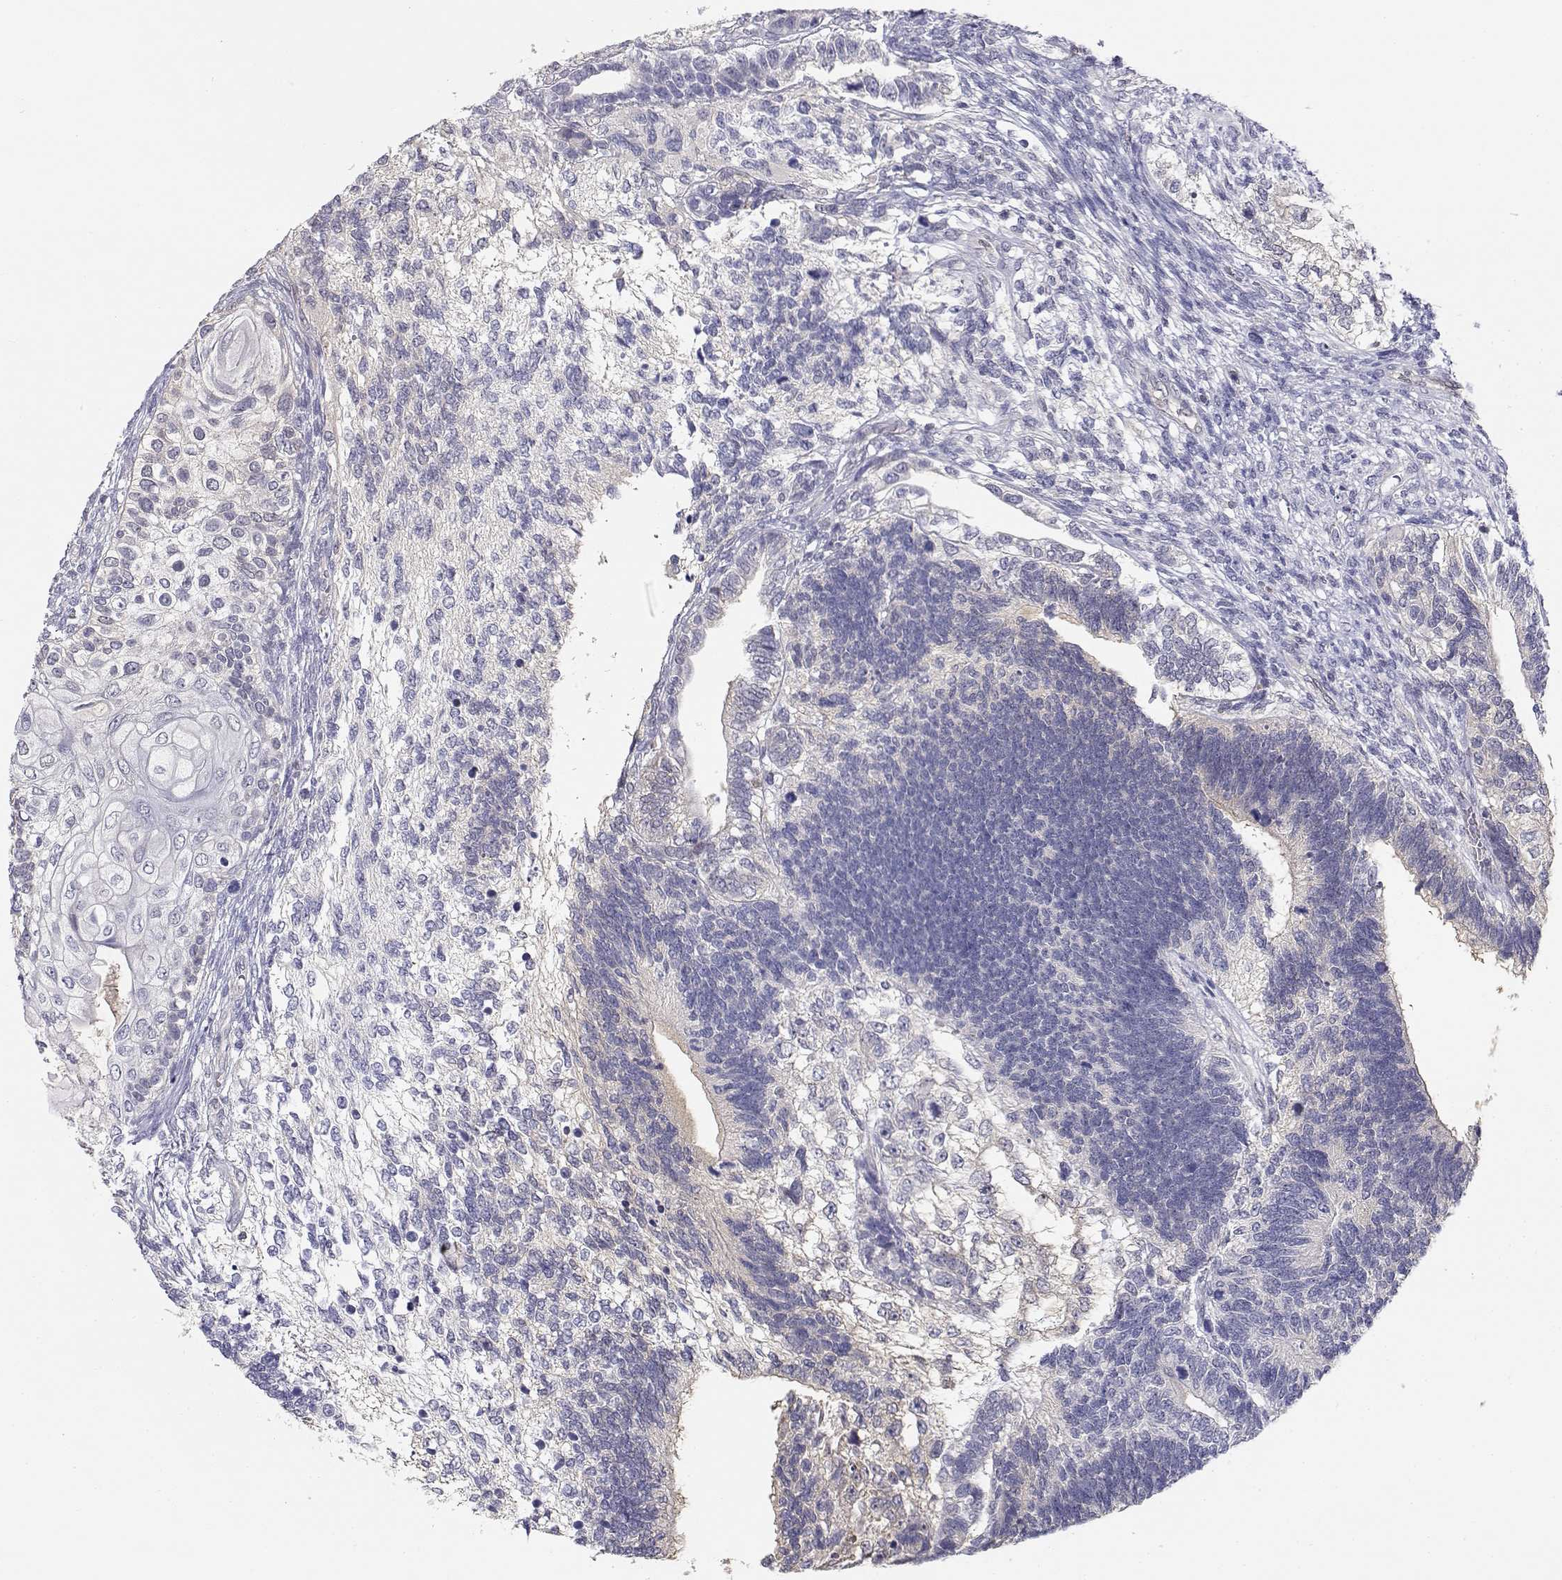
{"staining": {"intensity": "negative", "quantity": "none", "location": "none"}, "tissue": "testis cancer", "cell_type": "Tumor cells", "image_type": "cancer", "snomed": [{"axis": "morphology", "description": "Seminoma, NOS"}, {"axis": "morphology", "description": "Carcinoma, Embryonal, NOS"}, {"axis": "topography", "description": "Testis"}], "caption": "Tumor cells are negative for protein expression in human embryonal carcinoma (testis).", "gene": "ADA", "patient": {"sex": "male", "age": 41}}